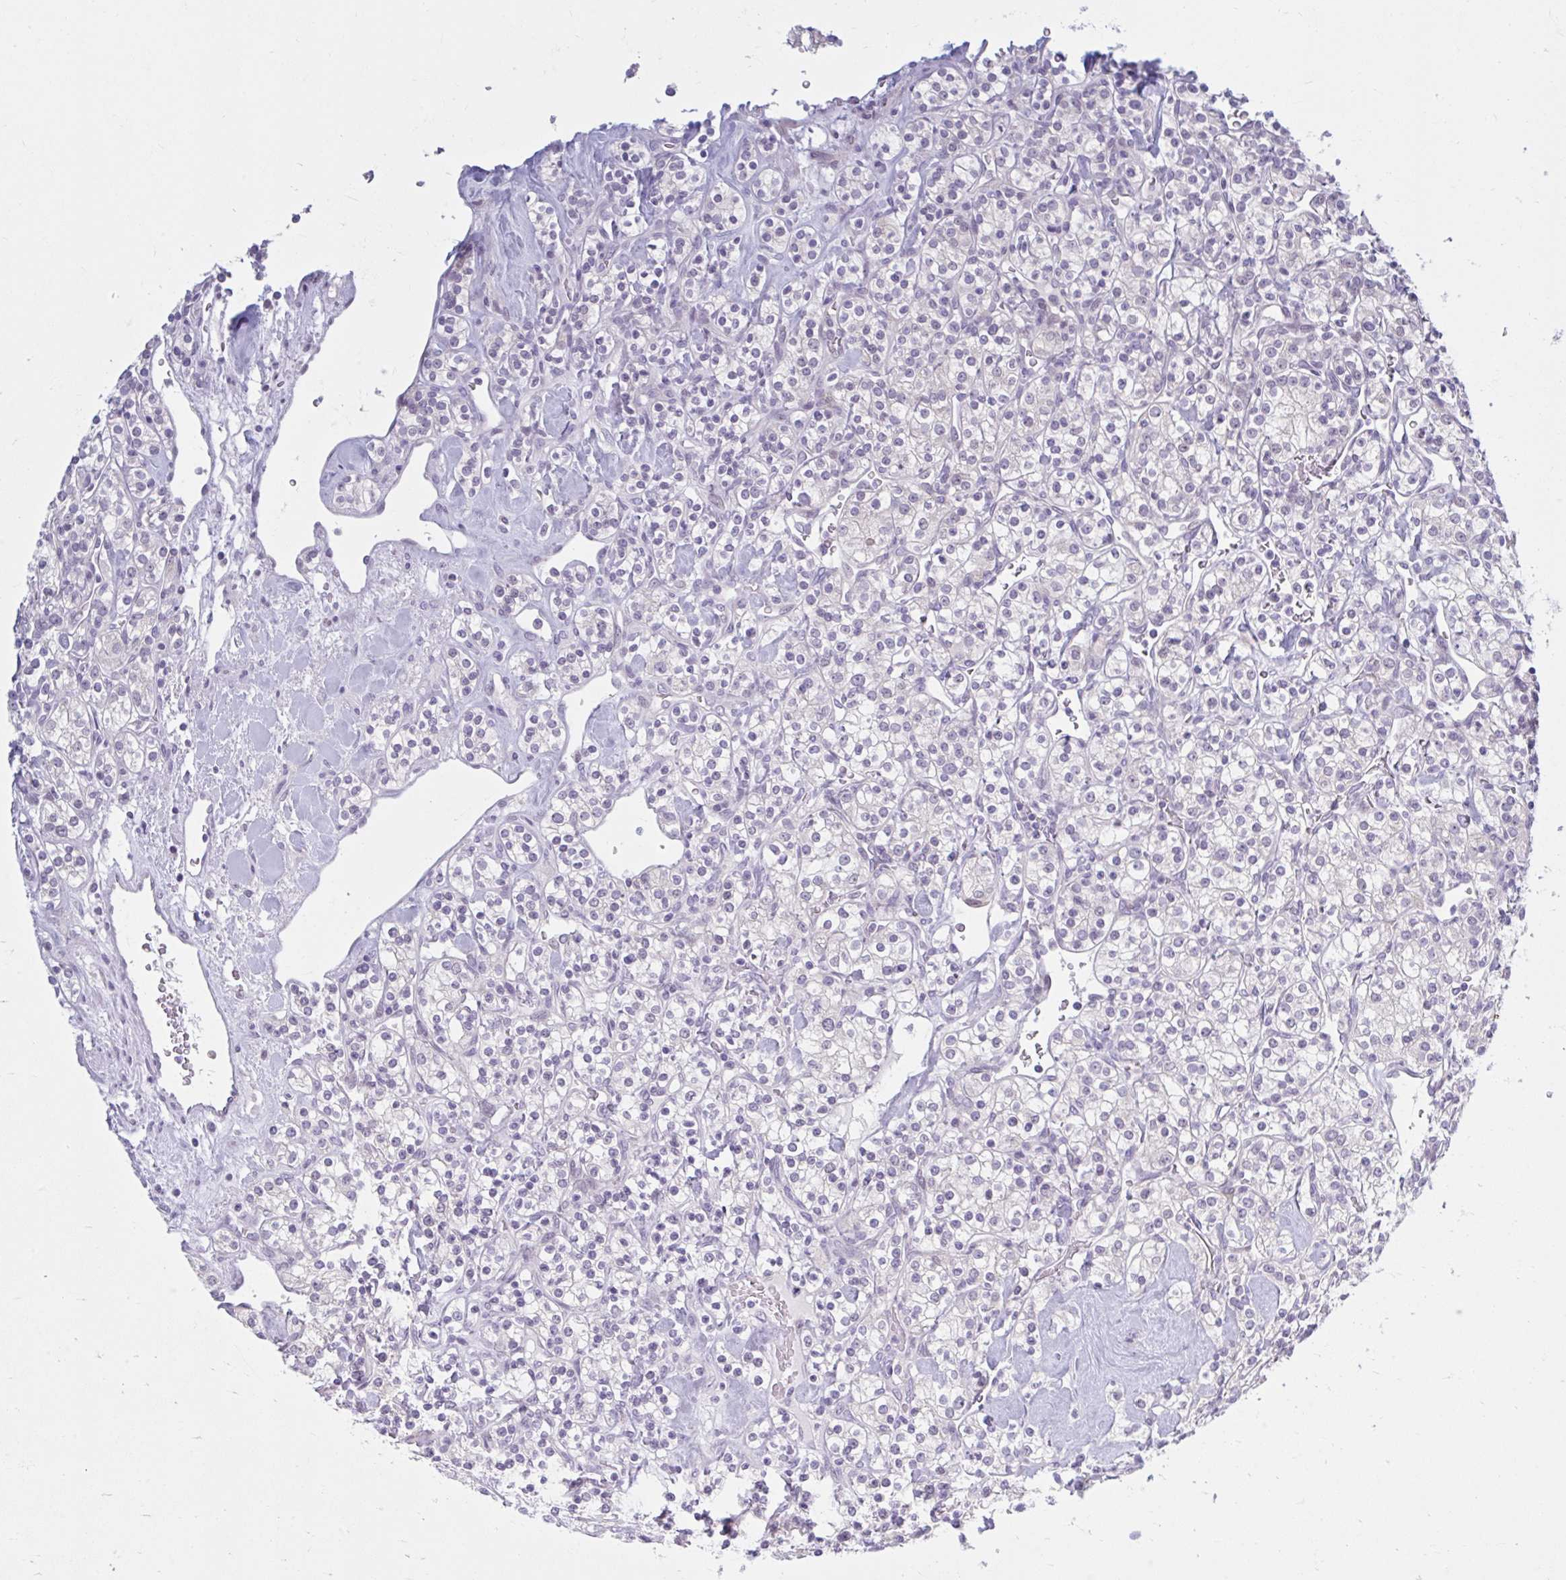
{"staining": {"intensity": "negative", "quantity": "none", "location": "none"}, "tissue": "renal cancer", "cell_type": "Tumor cells", "image_type": "cancer", "snomed": [{"axis": "morphology", "description": "Adenocarcinoma, NOS"}, {"axis": "topography", "description": "Kidney"}], "caption": "IHC histopathology image of renal adenocarcinoma stained for a protein (brown), which demonstrates no positivity in tumor cells.", "gene": "FAM153A", "patient": {"sex": "male", "age": 77}}